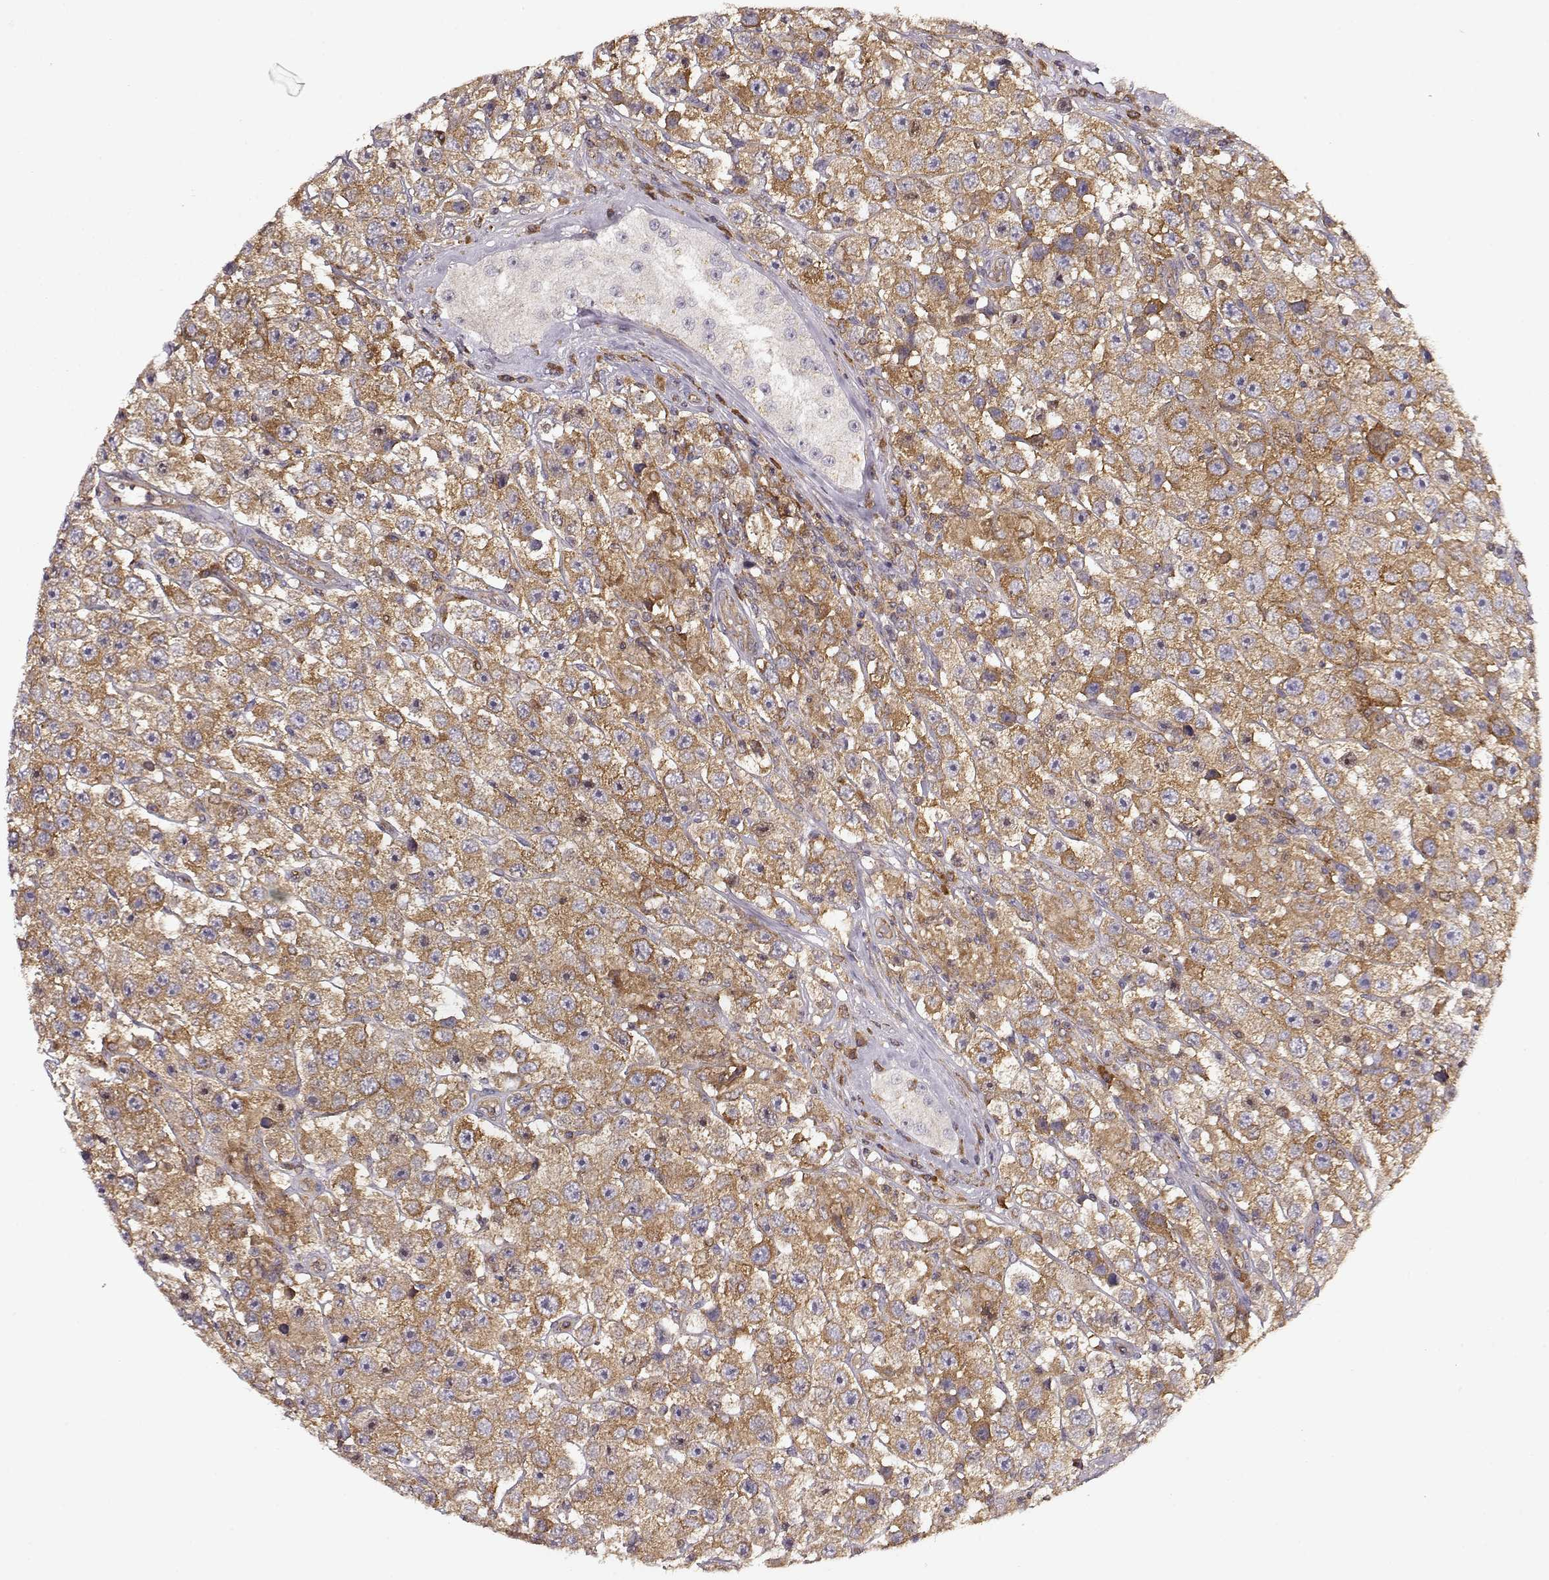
{"staining": {"intensity": "moderate", "quantity": "25%-75%", "location": "cytoplasmic/membranous"}, "tissue": "testis cancer", "cell_type": "Tumor cells", "image_type": "cancer", "snomed": [{"axis": "morphology", "description": "Seminoma, NOS"}, {"axis": "topography", "description": "Testis"}], "caption": "This image demonstrates immunohistochemistry staining of human testis cancer, with medium moderate cytoplasmic/membranous positivity in approximately 25%-75% of tumor cells.", "gene": "ARHGEF2", "patient": {"sex": "male", "age": 45}}